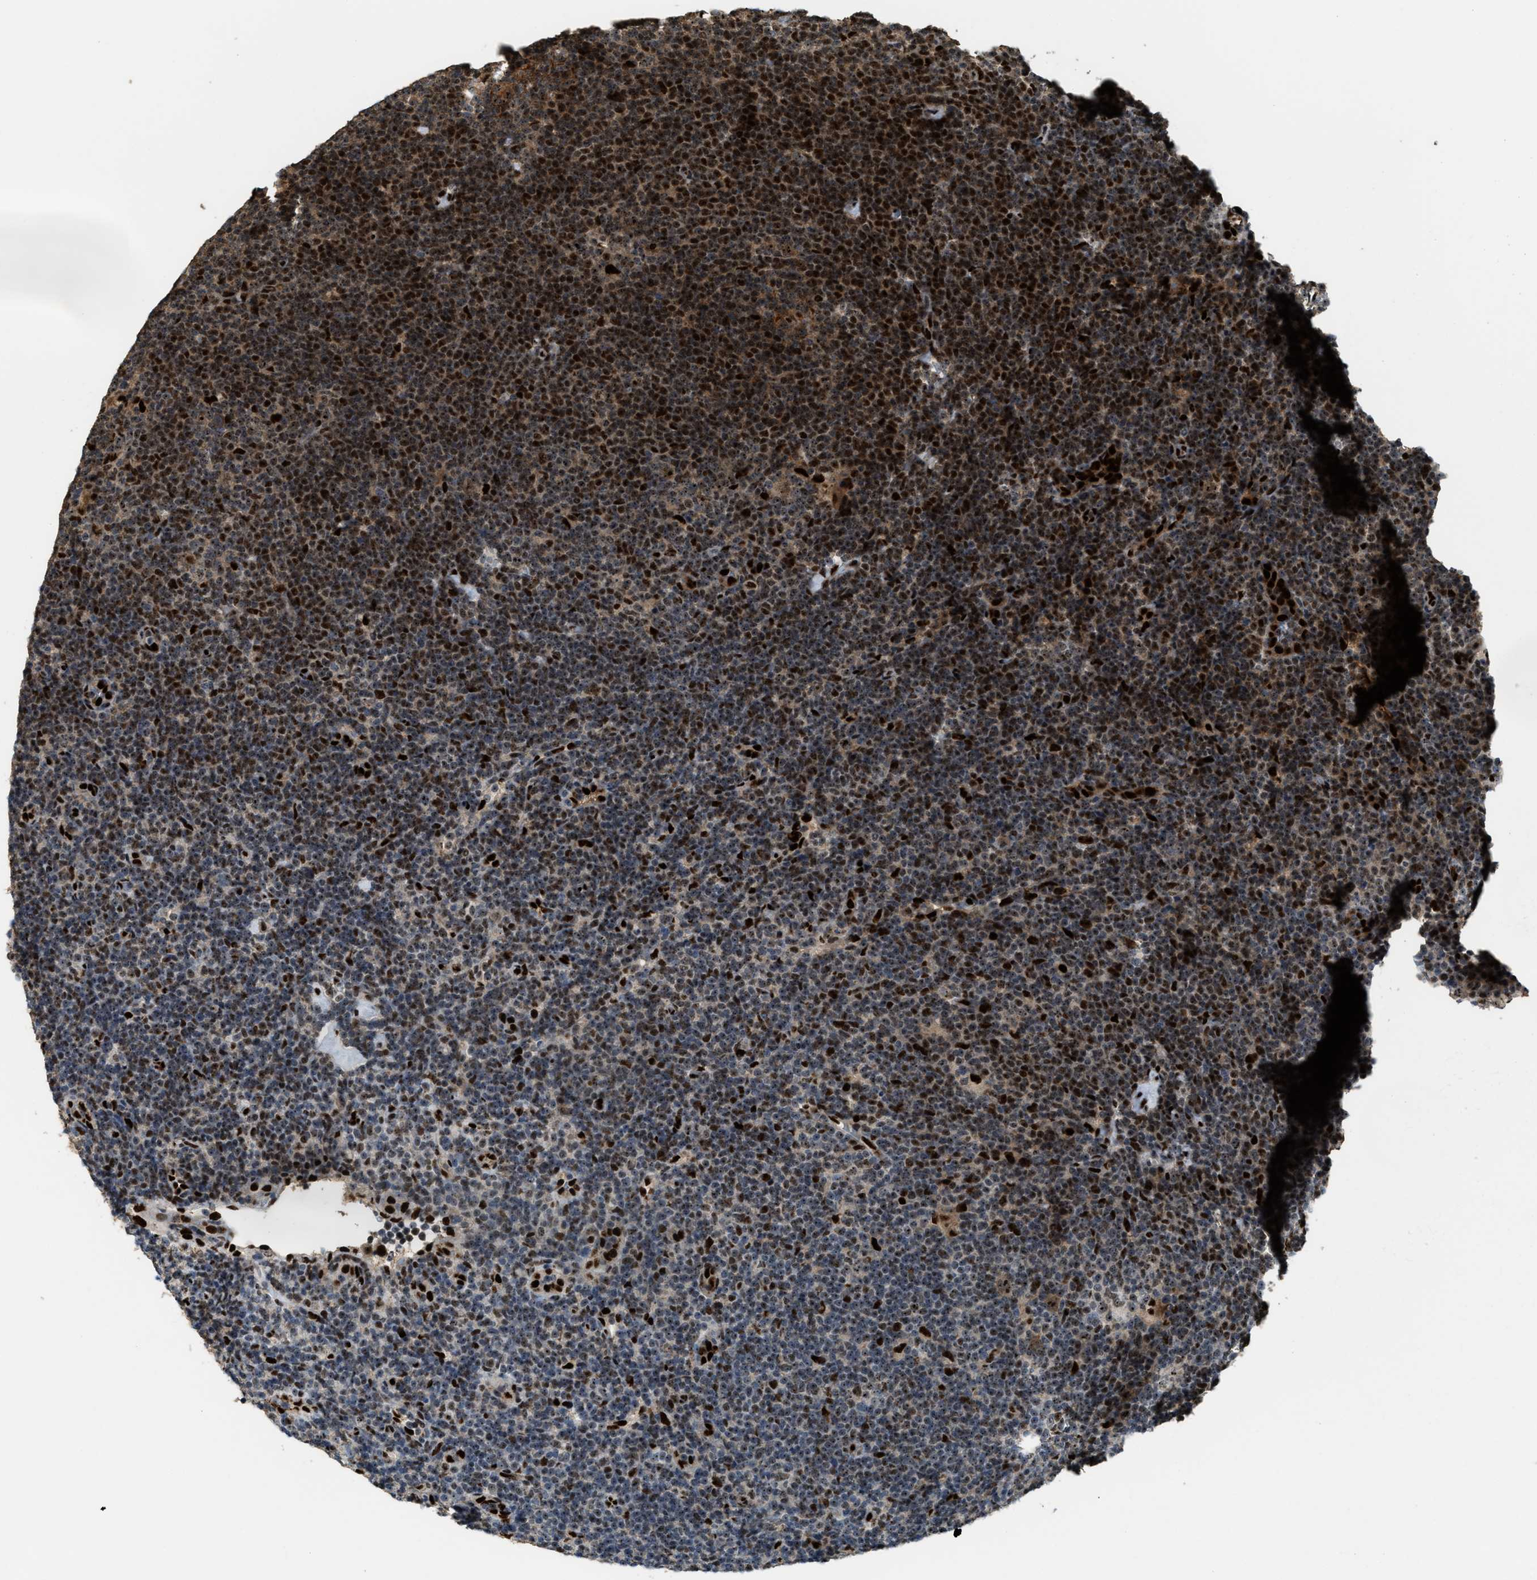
{"staining": {"intensity": "strong", "quantity": ">75%", "location": "nuclear"}, "tissue": "lymphoma", "cell_type": "Tumor cells", "image_type": "cancer", "snomed": [{"axis": "morphology", "description": "Hodgkin's disease, NOS"}, {"axis": "topography", "description": "Lymph node"}], "caption": "Human Hodgkin's disease stained for a protein (brown) displays strong nuclear positive expression in about >75% of tumor cells.", "gene": "ZNF687", "patient": {"sex": "female", "age": 57}}